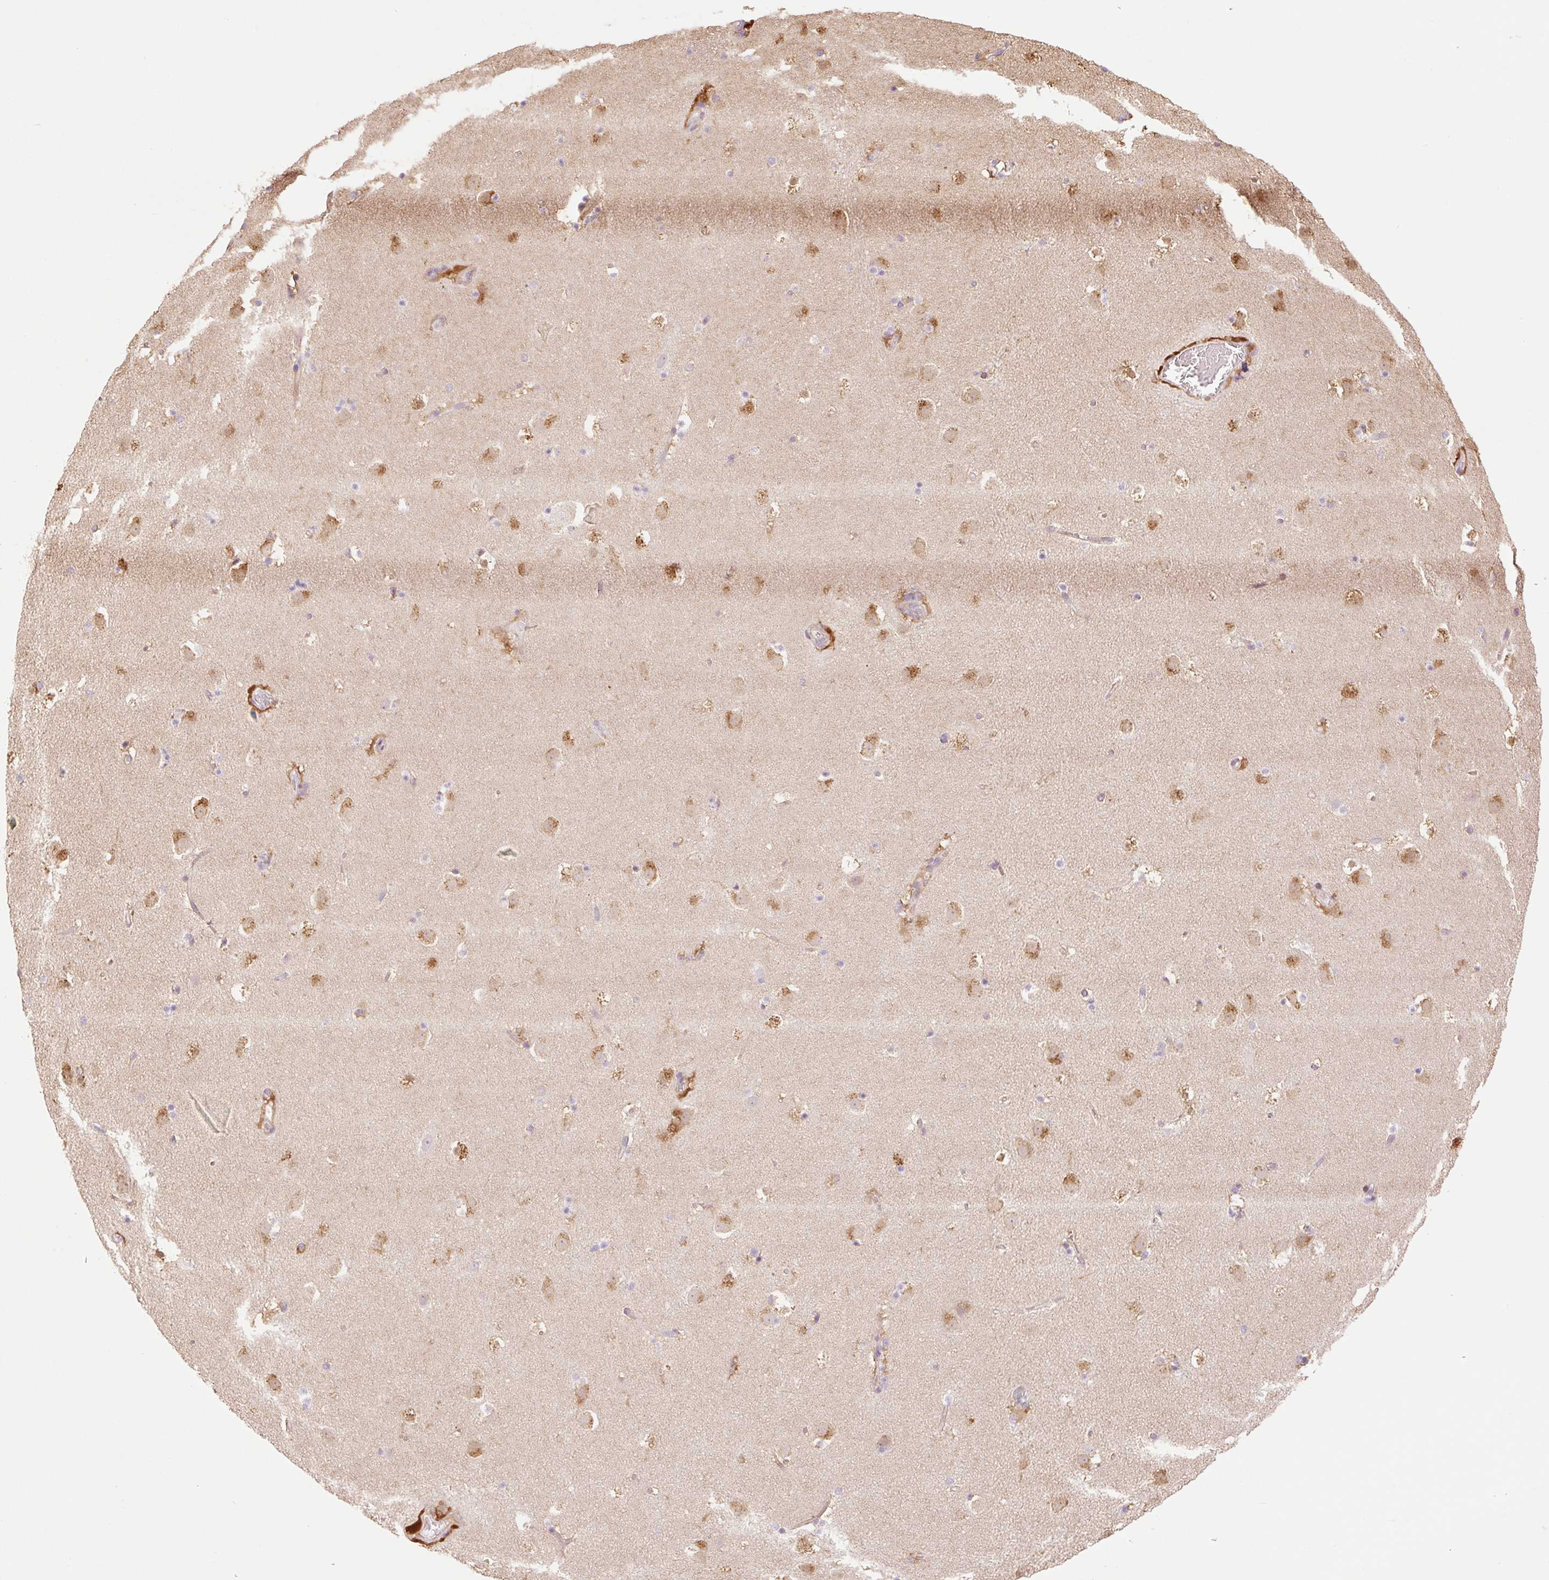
{"staining": {"intensity": "negative", "quantity": "none", "location": "none"}, "tissue": "caudate", "cell_type": "Glial cells", "image_type": "normal", "snomed": [{"axis": "morphology", "description": "Normal tissue, NOS"}, {"axis": "topography", "description": "Lateral ventricle wall"}], "caption": "An immunohistochemistry photomicrograph of unremarkable caudate is shown. There is no staining in glial cells of caudate.", "gene": "ZNF394", "patient": {"sex": "male", "age": 37}}